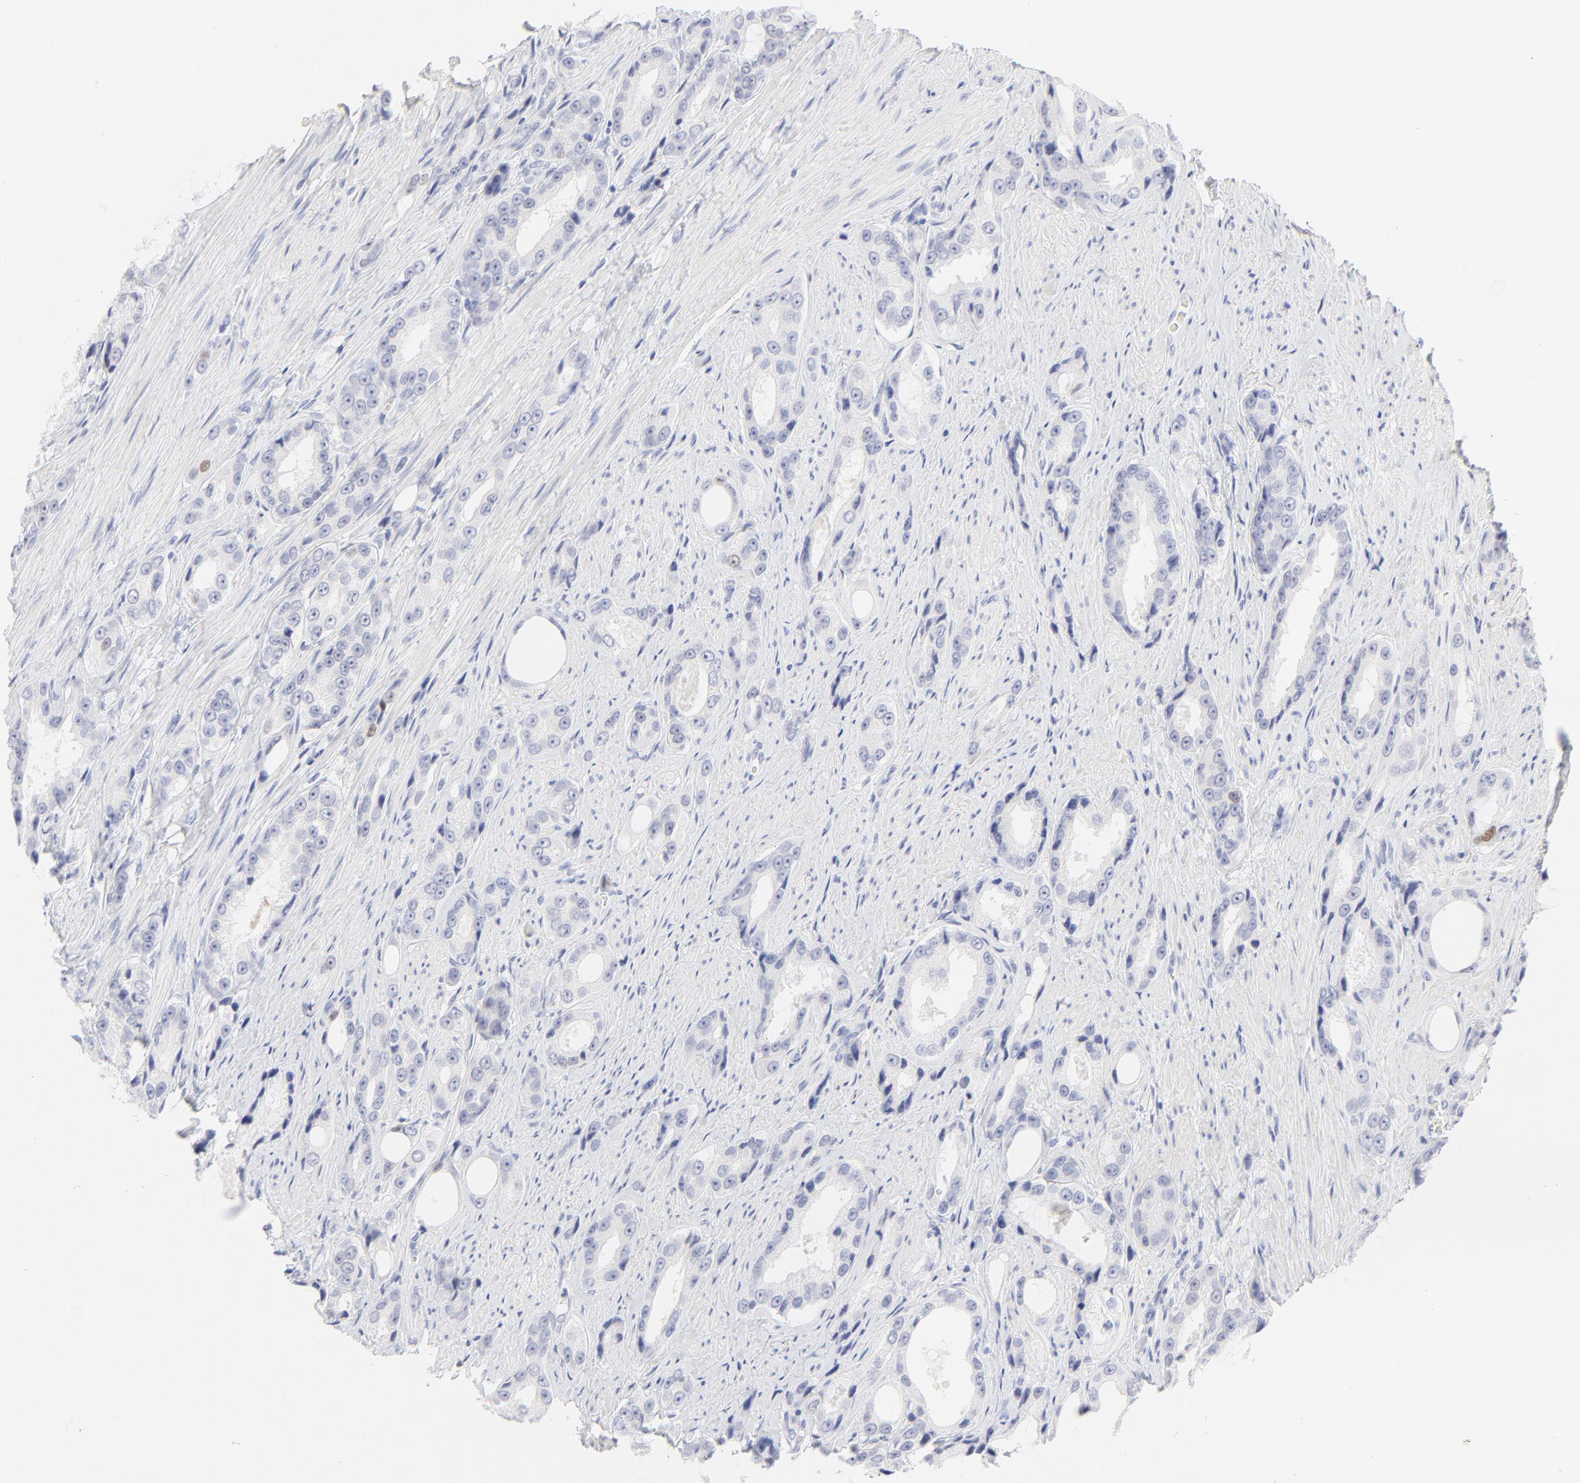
{"staining": {"intensity": "negative", "quantity": "none", "location": "none"}, "tissue": "prostate cancer", "cell_type": "Tumor cells", "image_type": "cancer", "snomed": [{"axis": "morphology", "description": "Adenocarcinoma, Medium grade"}, {"axis": "topography", "description": "Prostate"}], "caption": "There is no significant staining in tumor cells of prostate cancer (medium-grade adenocarcinoma).", "gene": "ELF3", "patient": {"sex": "male", "age": 60}}